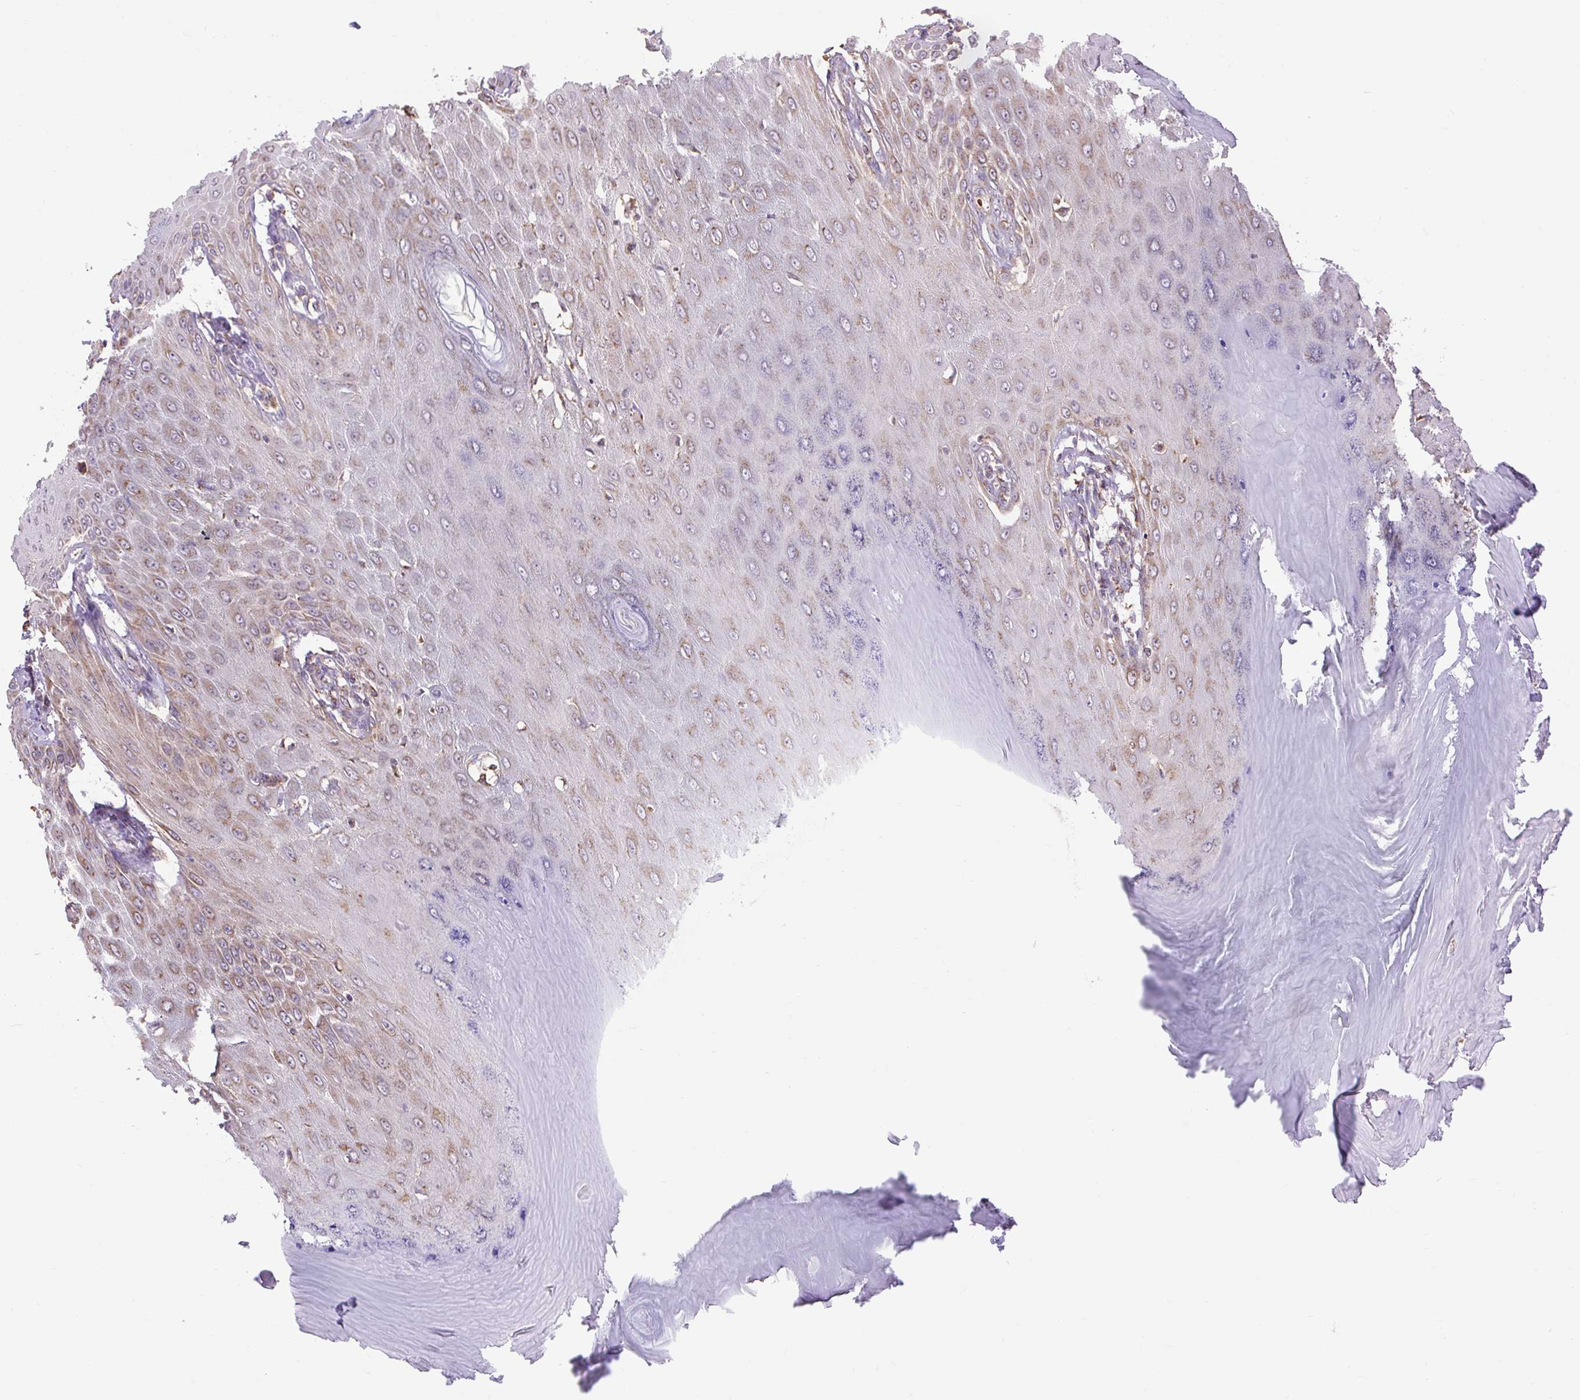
{"staining": {"intensity": "moderate", "quantity": "25%-75%", "location": "cytoplasmic/membranous"}, "tissue": "skin cancer", "cell_type": "Tumor cells", "image_type": "cancer", "snomed": [{"axis": "morphology", "description": "Squamous cell carcinoma, NOS"}, {"axis": "topography", "description": "Skin"}], "caption": "Immunohistochemical staining of human skin cancer shows moderate cytoplasmic/membranous protein staining in about 25%-75% of tumor cells. (Brightfield microscopy of DAB IHC at high magnification).", "gene": "PLCG1", "patient": {"sex": "male", "age": 70}}